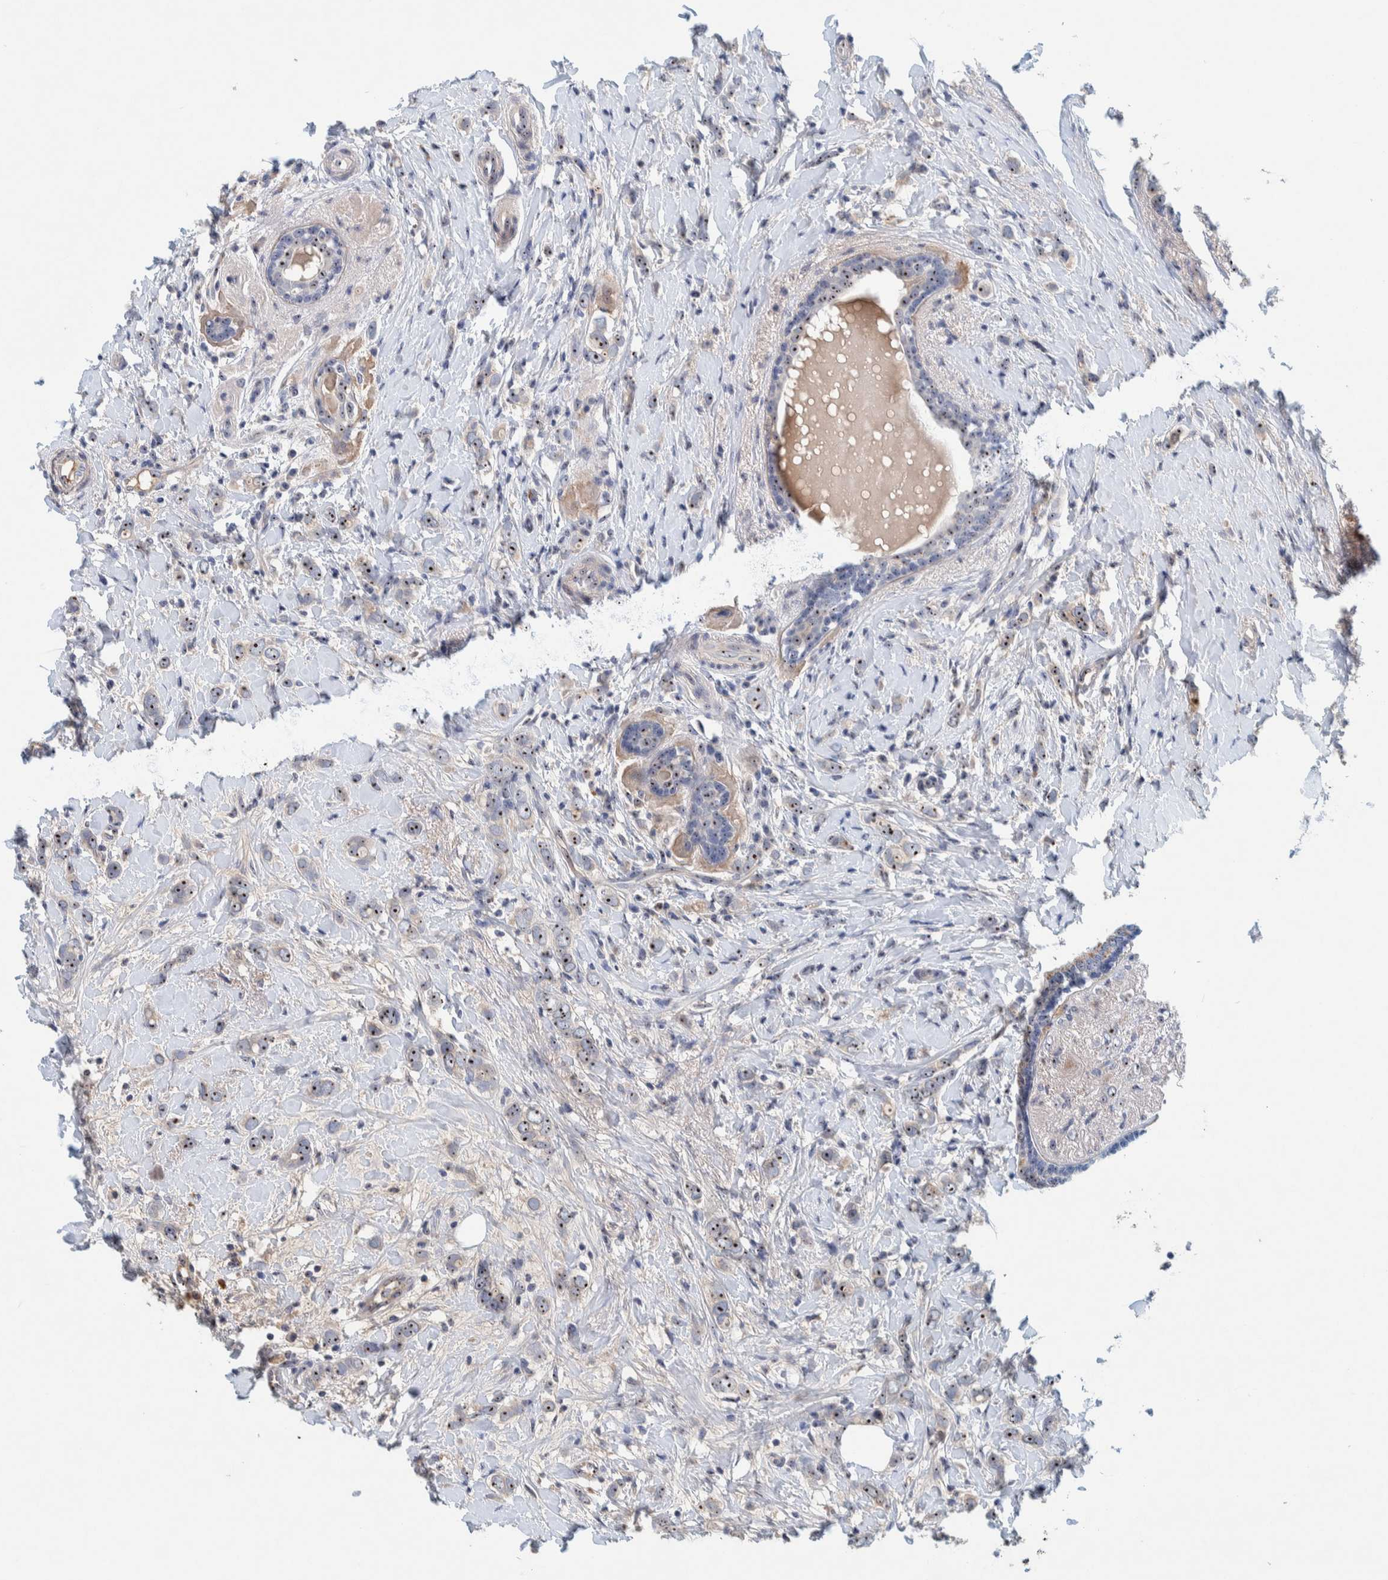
{"staining": {"intensity": "strong", "quantity": ">75%", "location": "nuclear"}, "tissue": "breast cancer", "cell_type": "Tumor cells", "image_type": "cancer", "snomed": [{"axis": "morphology", "description": "Normal tissue, NOS"}, {"axis": "morphology", "description": "Lobular carcinoma"}, {"axis": "topography", "description": "Breast"}], "caption": "Protein expression analysis of lobular carcinoma (breast) shows strong nuclear staining in approximately >75% of tumor cells.", "gene": "NOL11", "patient": {"sex": "female", "age": 47}}